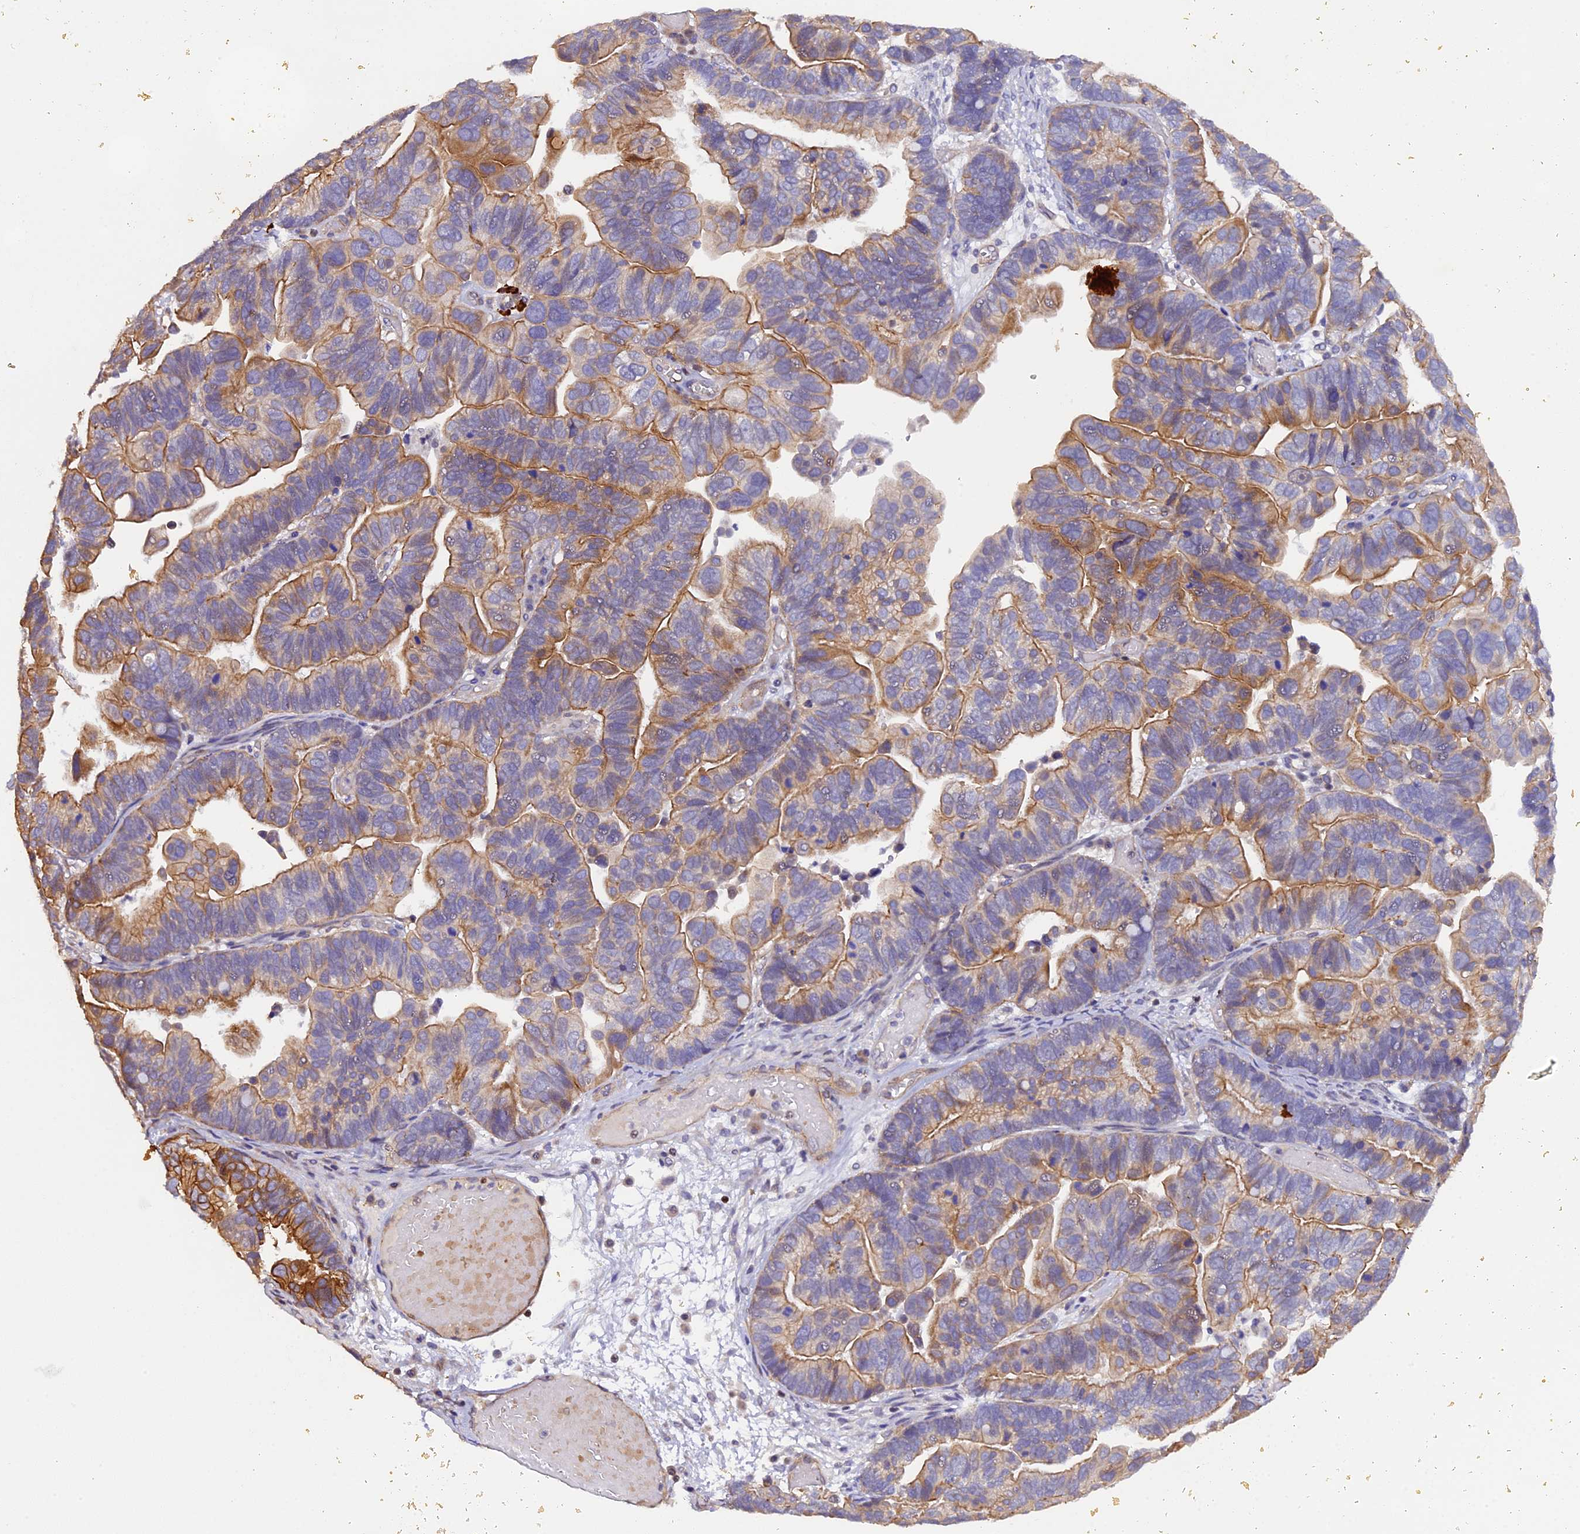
{"staining": {"intensity": "moderate", "quantity": ">75%", "location": "cytoplasmic/membranous"}, "tissue": "ovarian cancer", "cell_type": "Tumor cells", "image_type": "cancer", "snomed": [{"axis": "morphology", "description": "Cystadenocarcinoma, serous, NOS"}, {"axis": "topography", "description": "Ovary"}], "caption": "Immunohistochemical staining of human ovarian cancer demonstrates medium levels of moderate cytoplasmic/membranous expression in about >75% of tumor cells.", "gene": "SP4", "patient": {"sex": "female", "age": 56}}